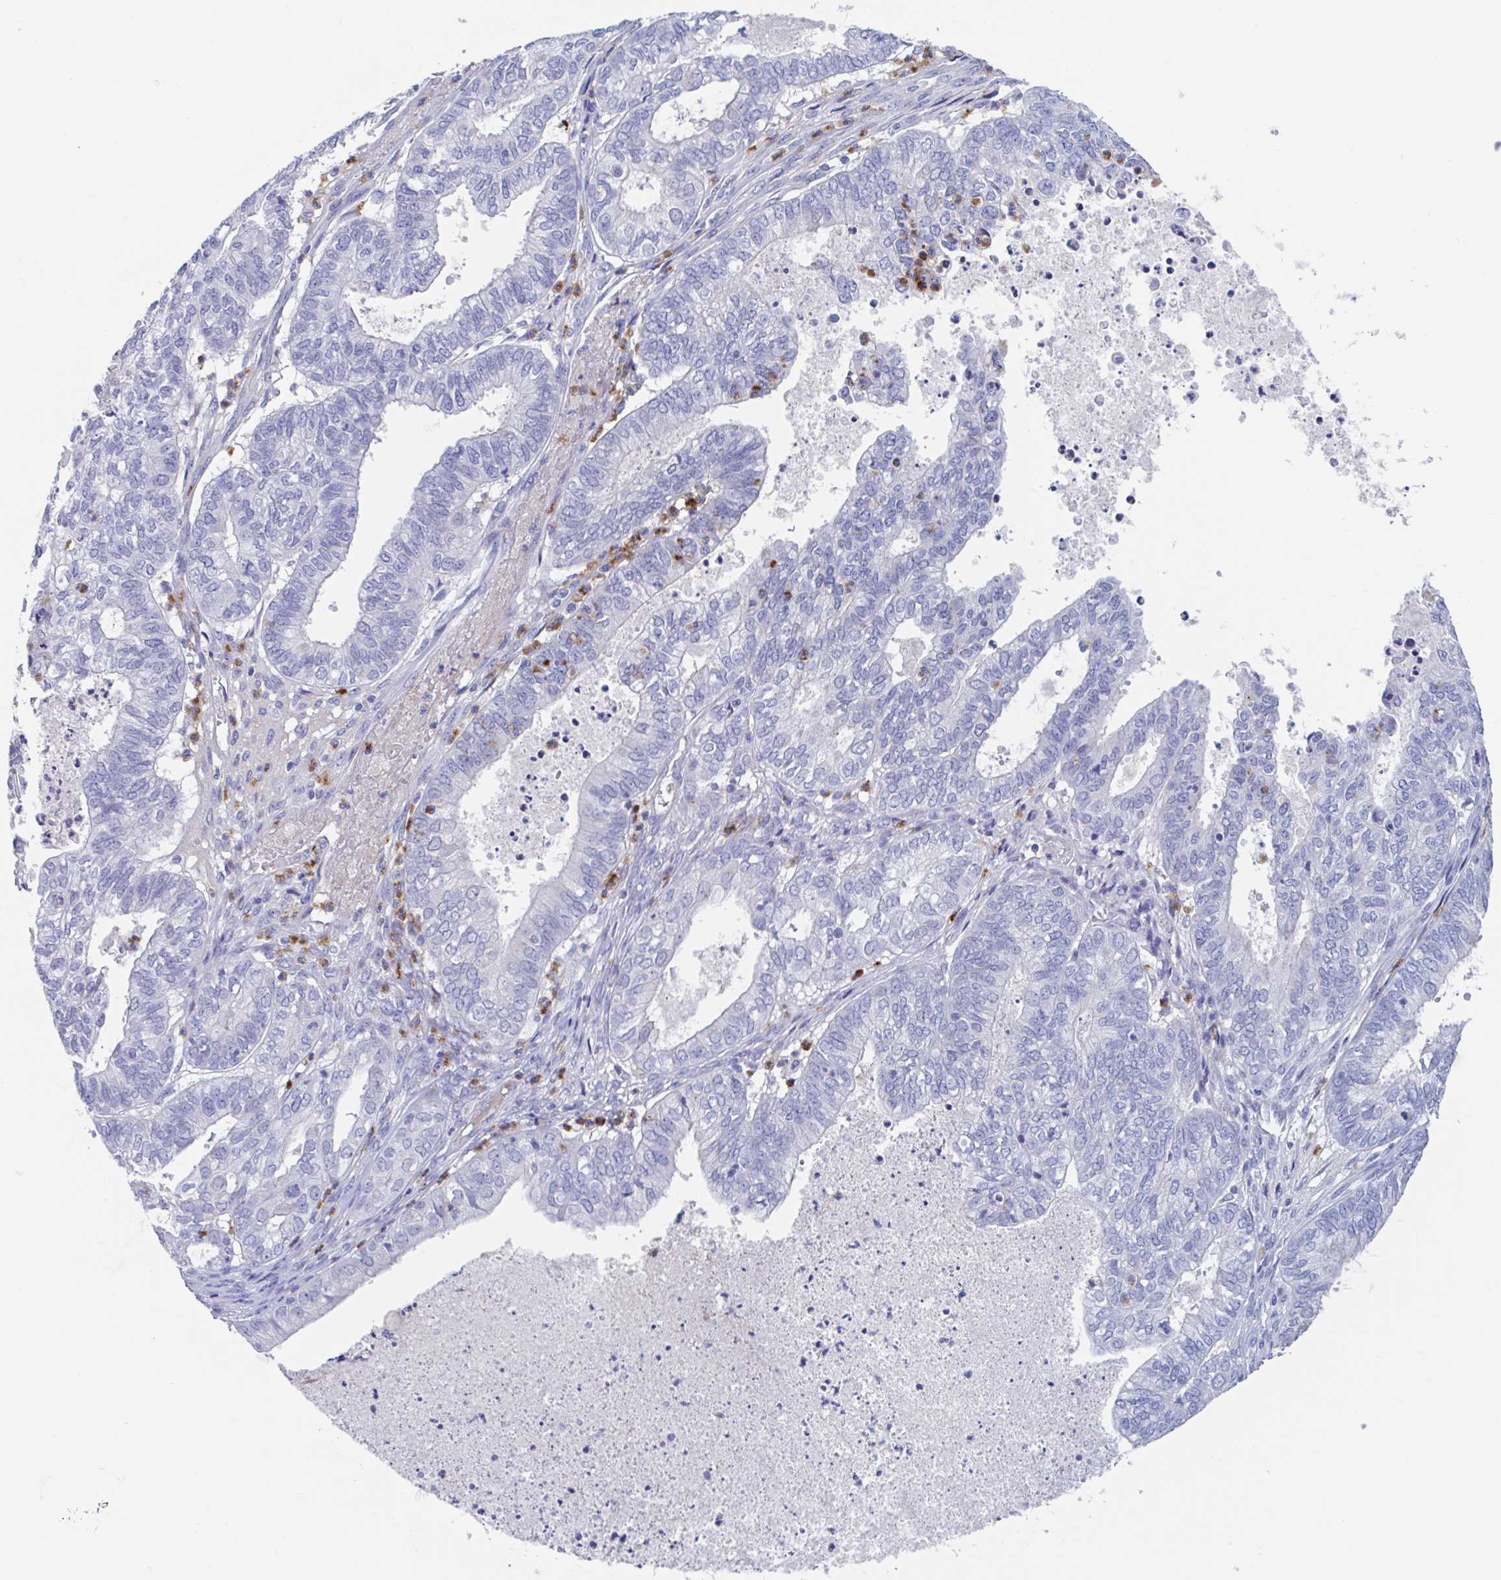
{"staining": {"intensity": "negative", "quantity": "none", "location": "none"}, "tissue": "ovarian cancer", "cell_type": "Tumor cells", "image_type": "cancer", "snomed": [{"axis": "morphology", "description": "Carcinoma, endometroid"}, {"axis": "topography", "description": "Ovary"}], "caption": "The immunohistochemistry (IHC) photomicrograph has no significant positivity in tumor cells of ovarian cancer tissue.", "gene": "ZNHIT2", "patient": {"sex": "female", "age": 64}}